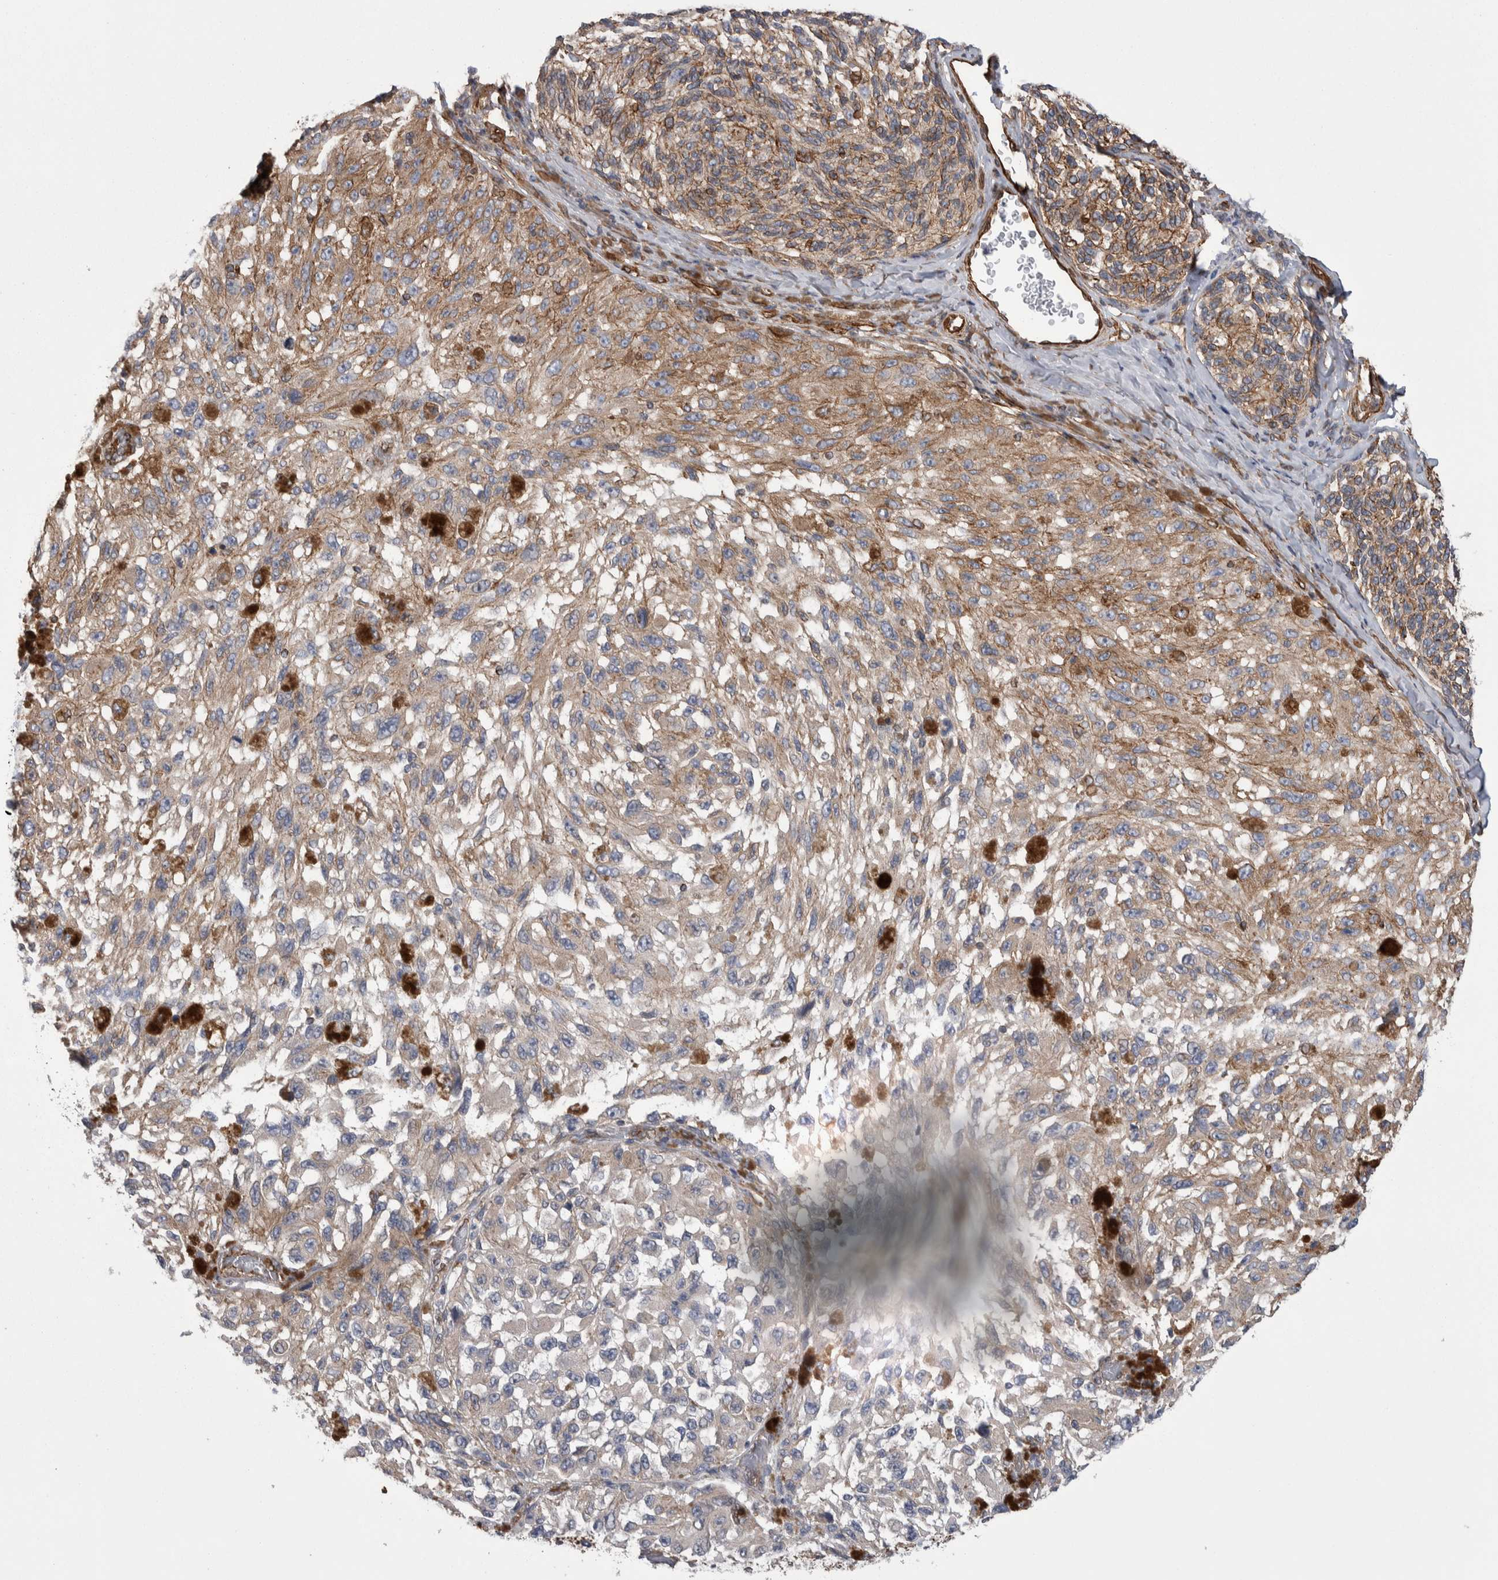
{"staining": {"intensity": "moderate", "quantity": ">75%", "location": "cytoplasmic/membranous"}, "tissue": "melanoma", "cell_type": "Tumor cells", "image_type": "cancer", "snomed": [{"axis": "morphology", "description": "Malignant melanoma, NOS"}, {"axis": "topography", "description": "Skin"}], "caption": "IHC image of neoplastic tissue: melanoma stained using immunohistochemistry displays medium levels of moderate protein expression localized specifically in the cytoplasmic/membranous of tumor cells, appearing as a cytoplasmic/membranous brown color.", "gene": "KIF12", "patient": {"sex": "female", "age": 73}}